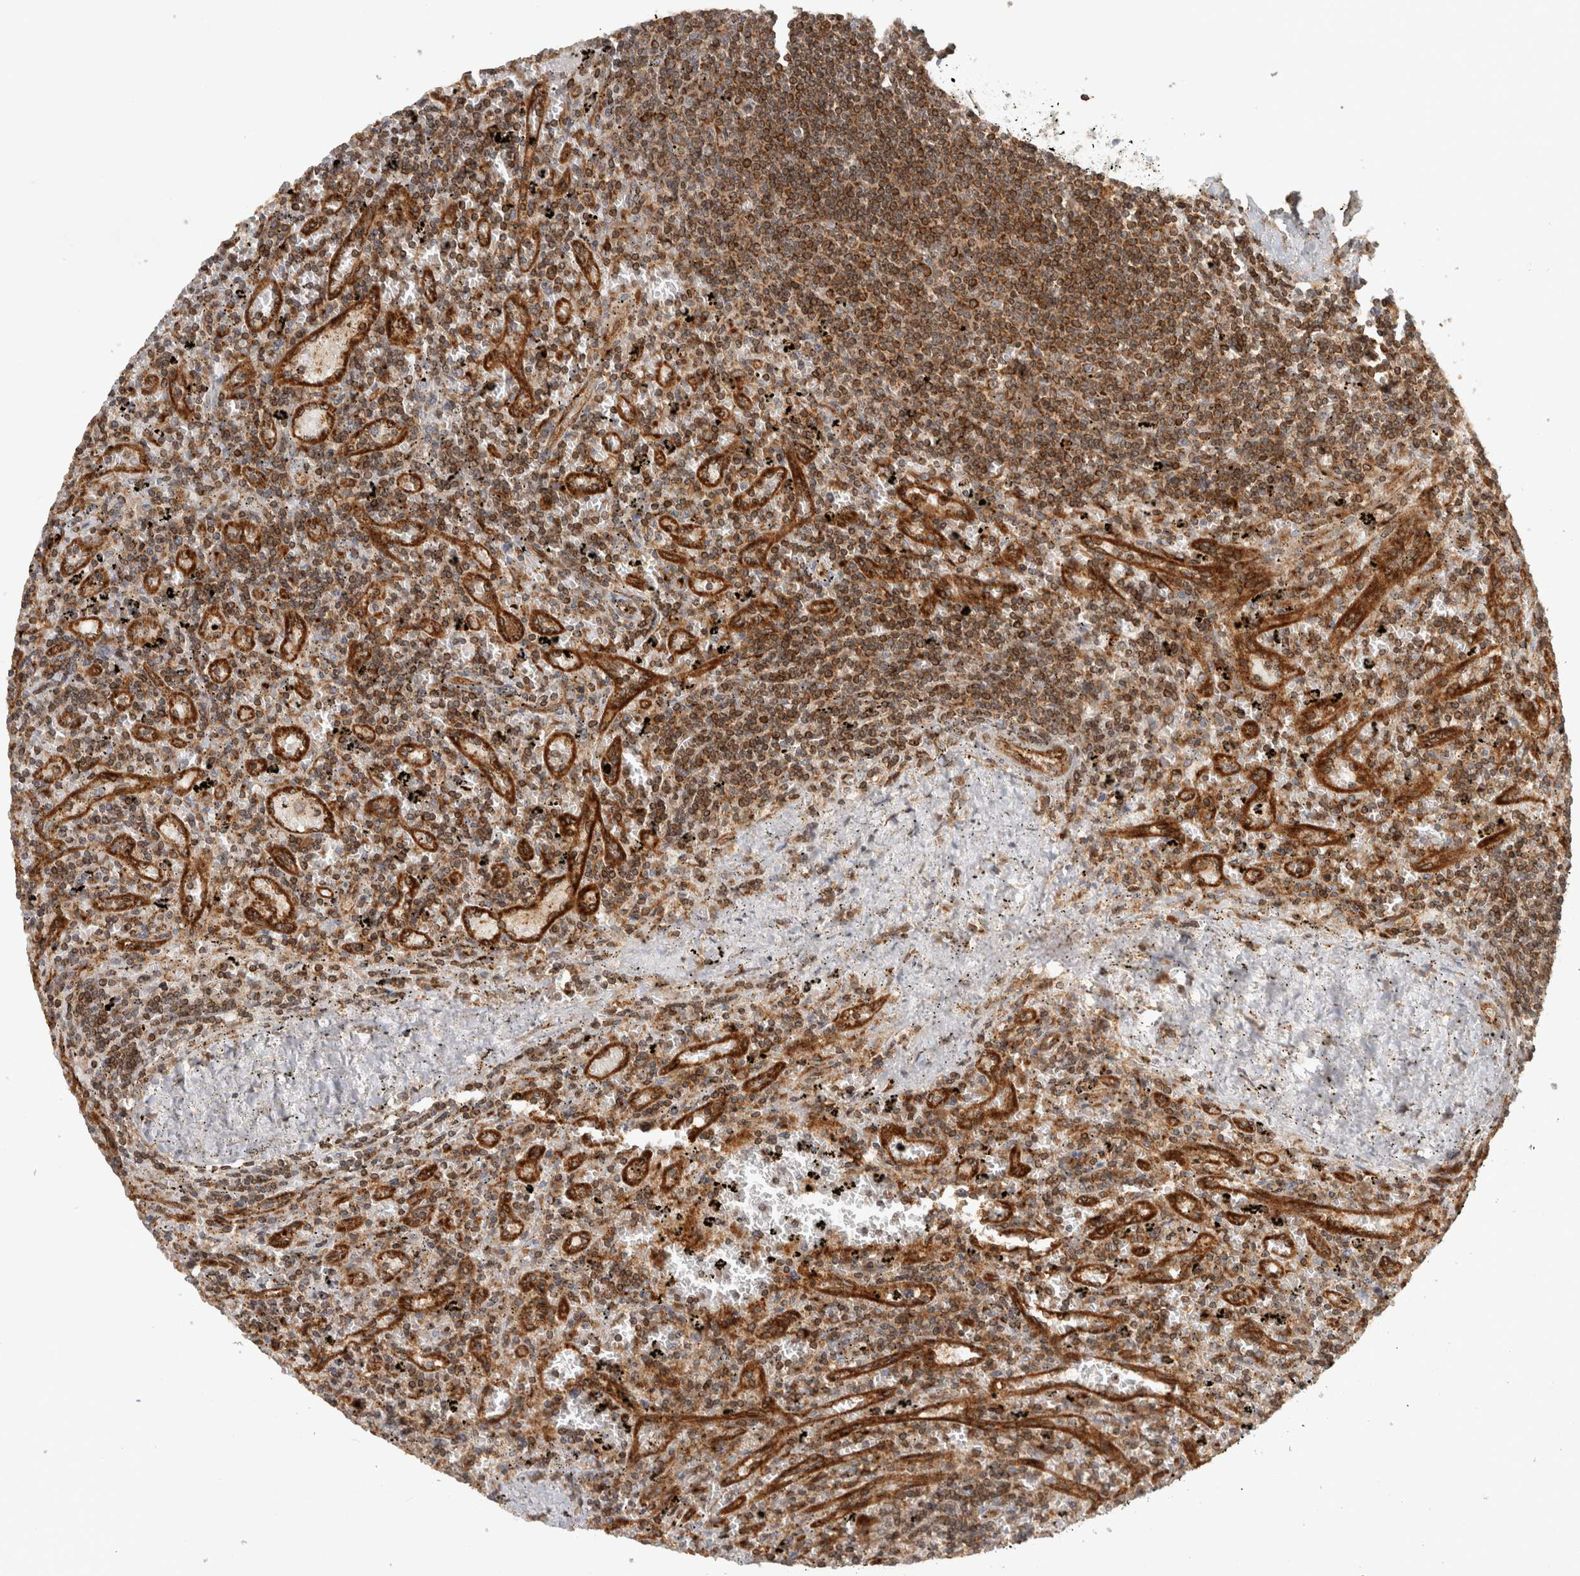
{"staining": {"intensity": "moderate", "quantity": ">75%", "location": "cytoplasmic/membranous"}, "tissue": "lymphoma", "cell_type": "Tumor cells", "image_type": "cancer", "snomed": [{"axis": "morphology", "description": "Malignant lymphoma, non-Hodgkin's type, Low grade"}, {"axis": "topography", "description": "Spleen"}], "caption": "Malignant lymphoma, non-Hodgkin's type (low-grade) was stained to show a protein in brown. There is medium levels of moderate cytoplasmic/membranous staining in approximately >75% of tumor cells. The staining is performed using DAB (3,3'-diaminobenzidine) brown chromogen to label protein expression. The nuclei are counter-stained blue using hematoxylin.", "gene": "HLA-E", "patient": {"sex": "male", "age": 76}}